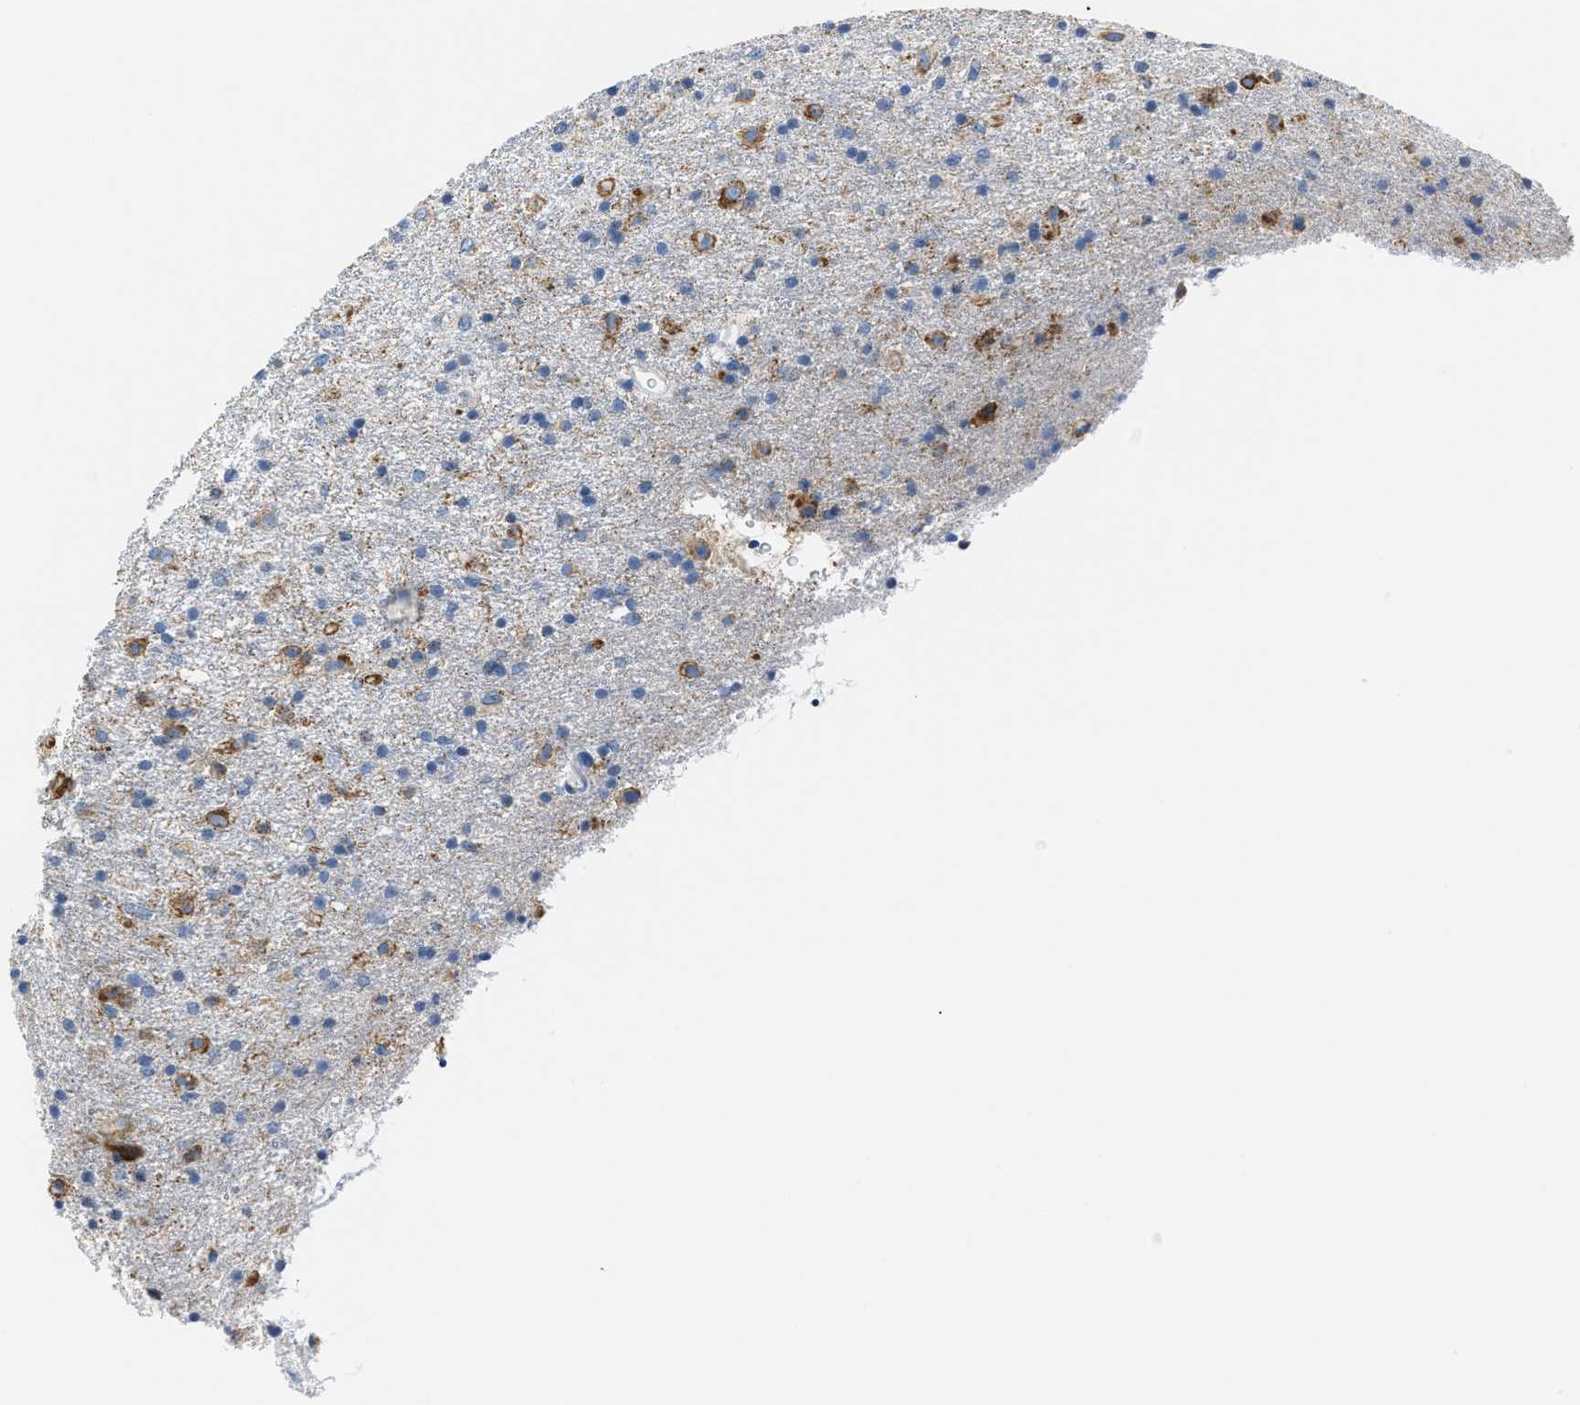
{"staining": {"intensity": "moderate", "quantity": "25%-75%", "location": "cytoplasmic/membranous"}, "tissue": "glioma", "cell_type": "Tumor cells", "image_type": "cancer", "snomed": [{"axis": "morphology", "description": "Glioma, malignant, Low grade"}, {"axis": "topography", "description": "Brain"}], "caption": "Immunohistochemistry (IHC) (DAB) staining of human glioma demonstrates moderate cytoplasmic/membranous protein expression in approximately 25%-75% of tumor cells. Nuclei are stained in blue.", "gene": "AMACR", "patient": {"sex": "male", "age": 65}}